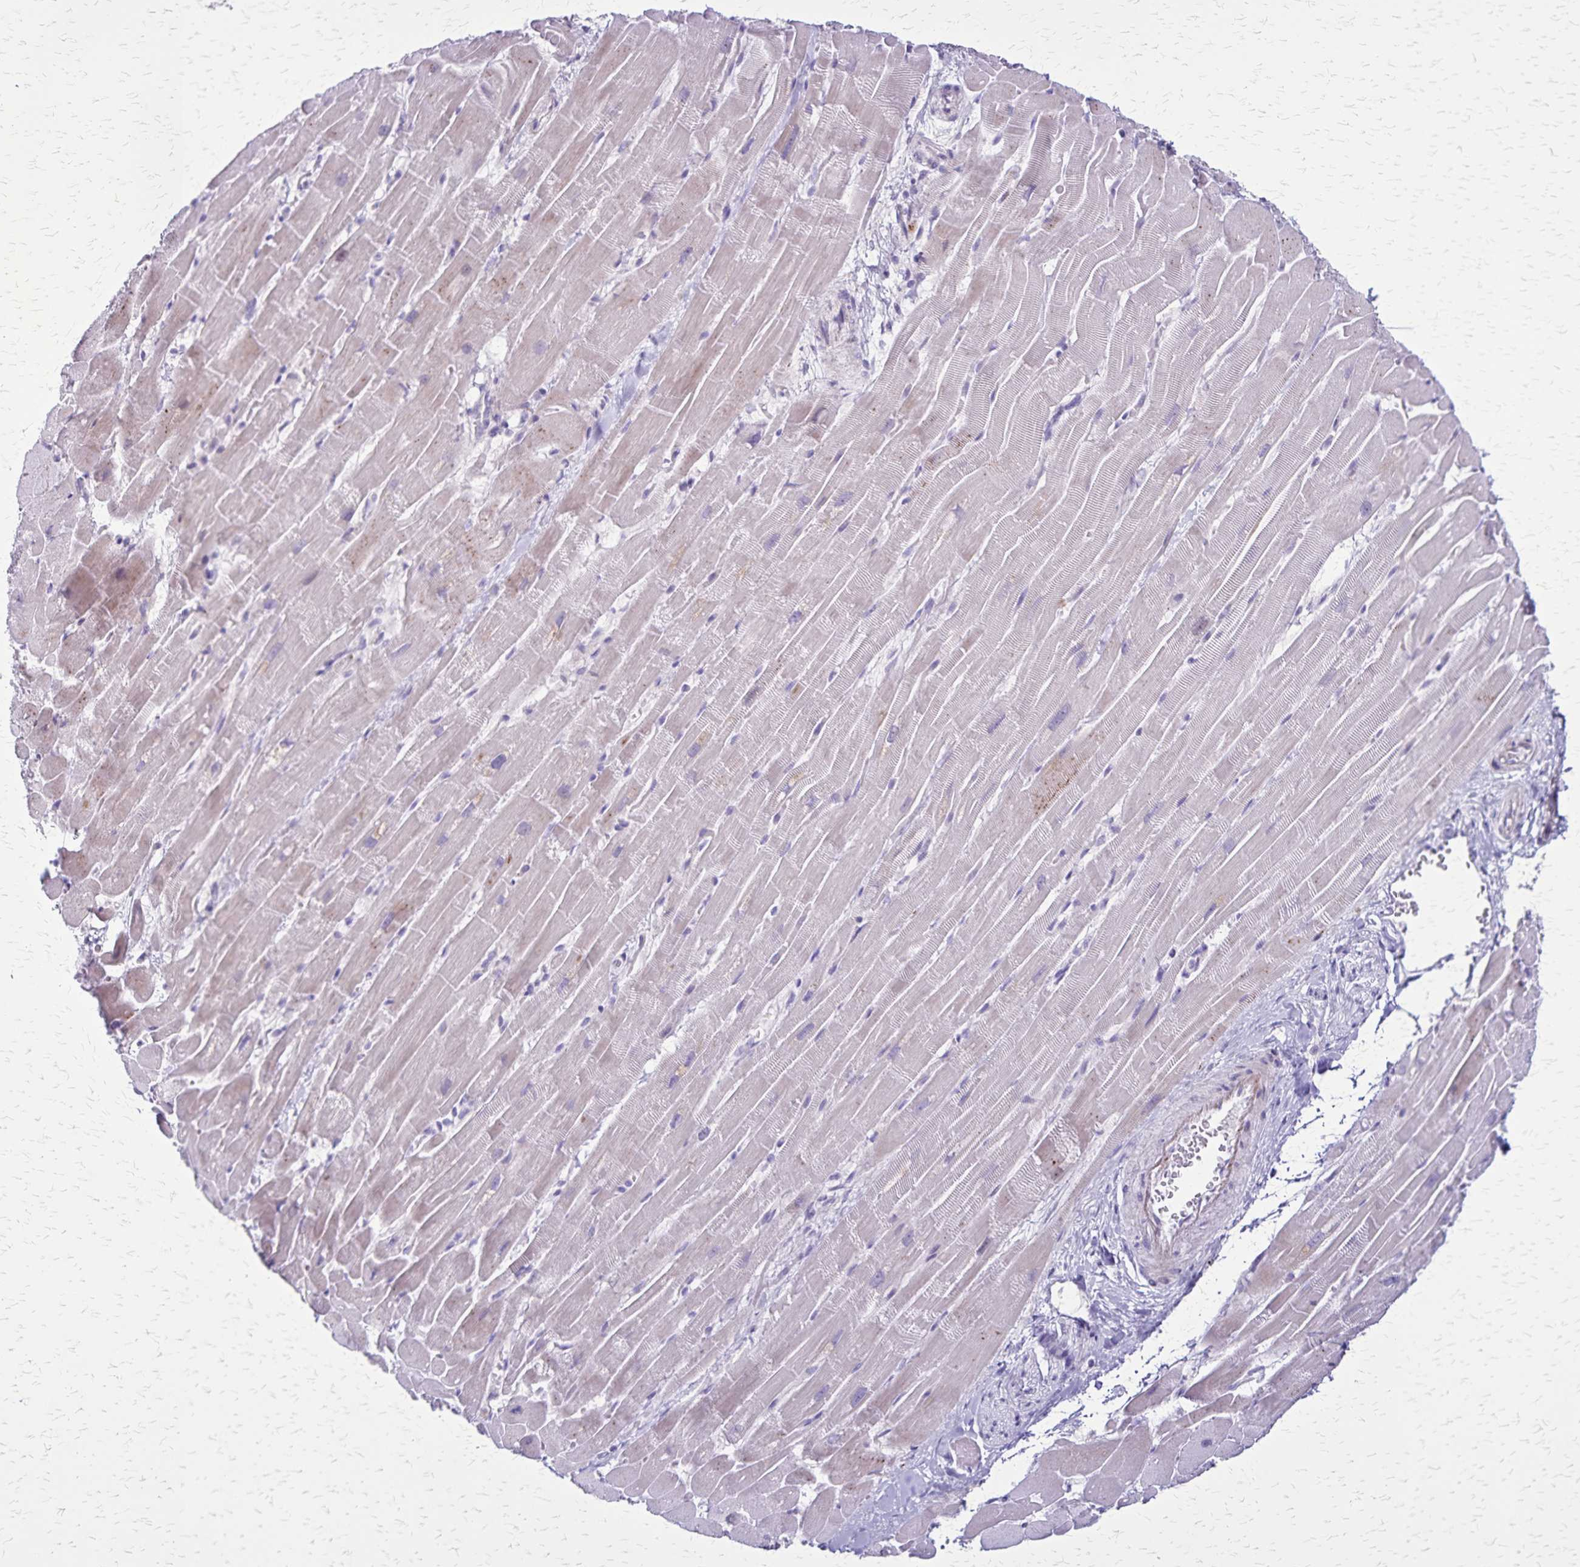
{"staining": {"intensity": "negative", "quantity": "none", "location": "none"}, "tissue": "heart muscle", "cell_type": "Cardiomyocytes", "image_type": "normal", "snomed": [{"axis": "morphology", "description": "Normal tissue, NOS"}, {"axis": "topography", "description": "Heart"}], "caption": "This image is of normal heart muscle stained with immunohistochemistry (IHC) to label a protein in brown with the nuclei are counter-stained blue. There is no positivity in cardiomyocytes.", "gene": "OR51B5", "patient": {"sex": "male", "age": 37}}